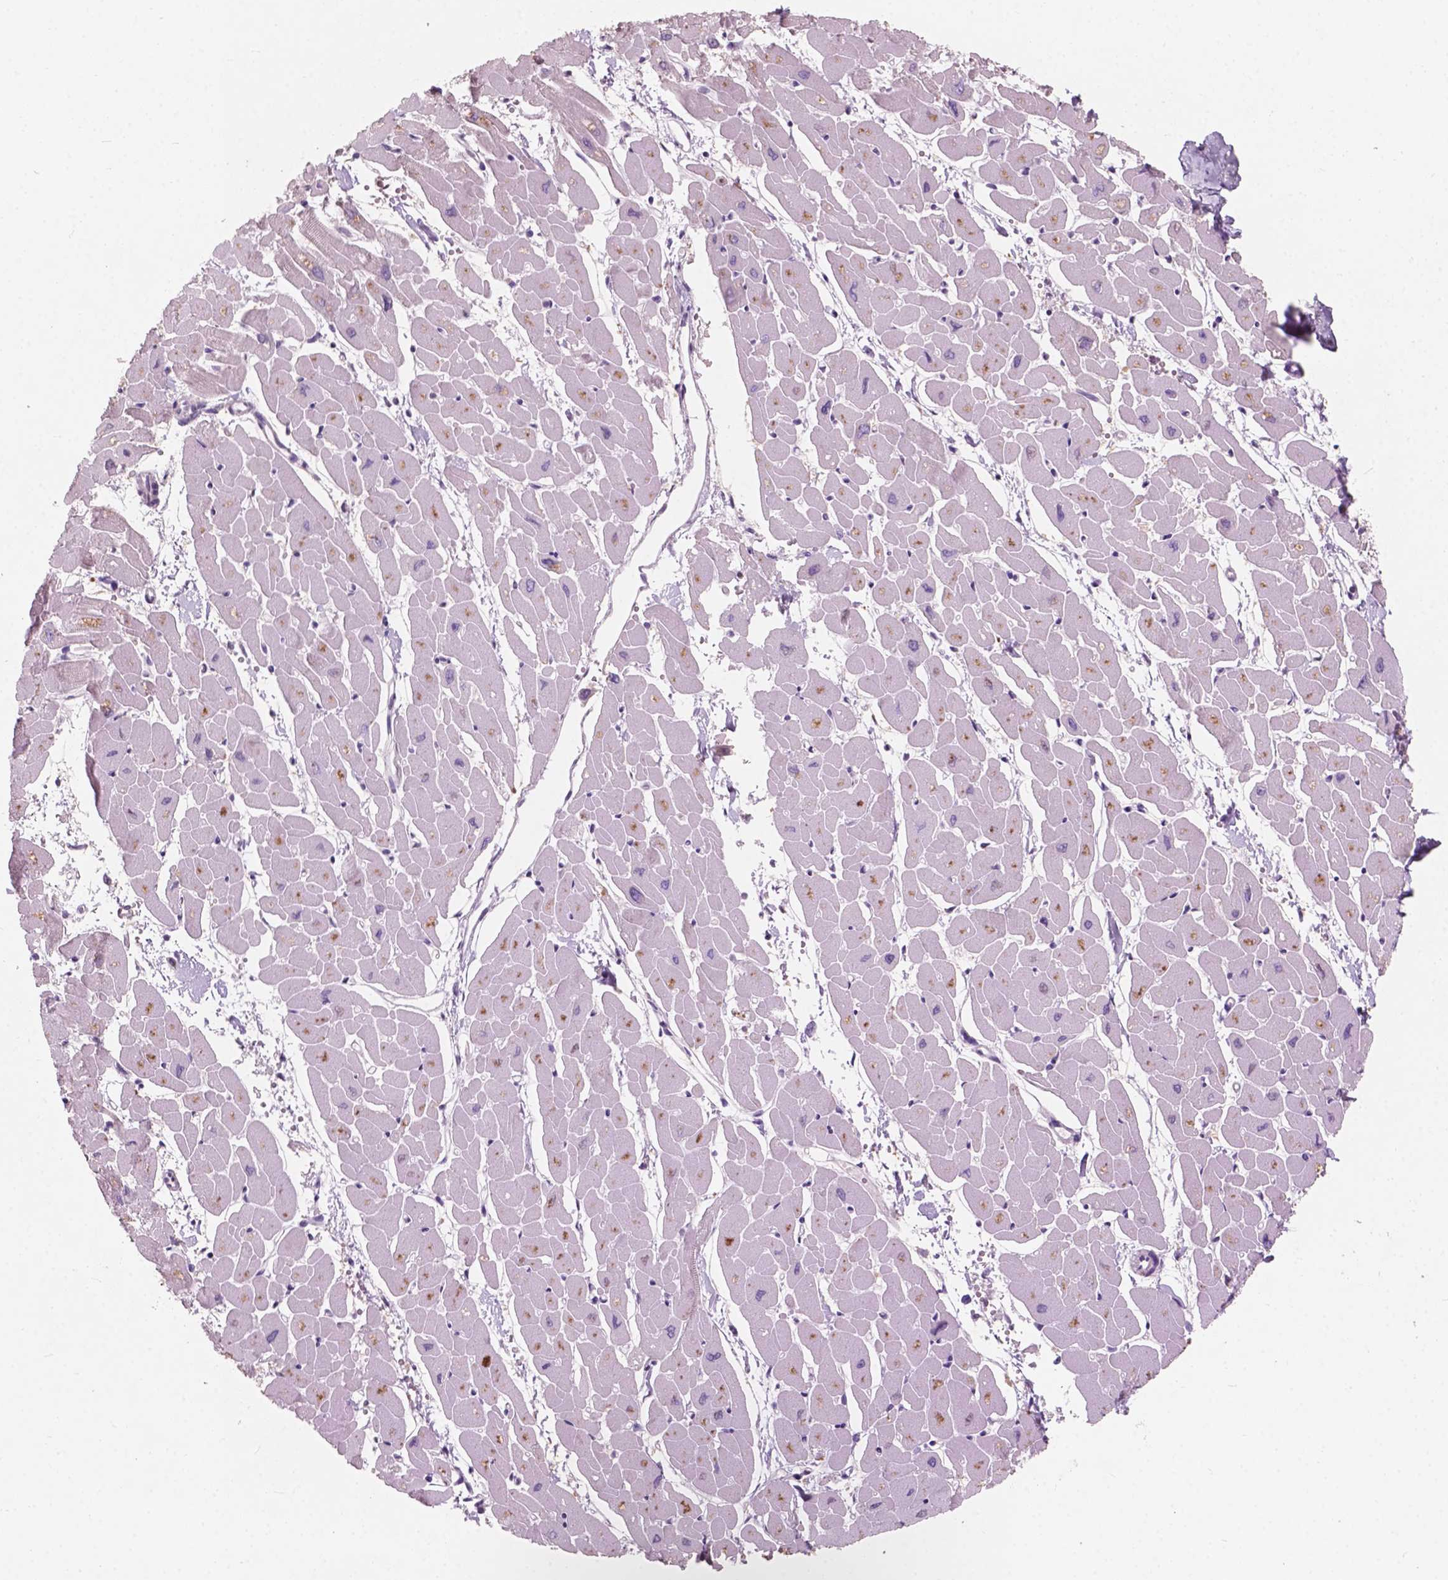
{"staining": {"intensity": "moderate", "quantity": "<25%", "location": "cytoplasmic/membranous"}, "tissue": "heart muscle", "cell_type": "Cardiomyocytes", "image_type": "normal", "snomed": [{"axis": "morphology", "description": "Normal tissue, NOS"}, {"axis": "topography", "description": "Heart"}], "caption": "Immunohistochemistry (IHC) (DAB) staining of unremarkable human heart muscle reveals moderate cytoplasmic/membranous protein positivity in approximately <25% of cardiomyocytes. (IHC, brightfield microscopy, high magnification).", "gene": "AWAT1", "patient": {"sex": "male", "age": 57}}